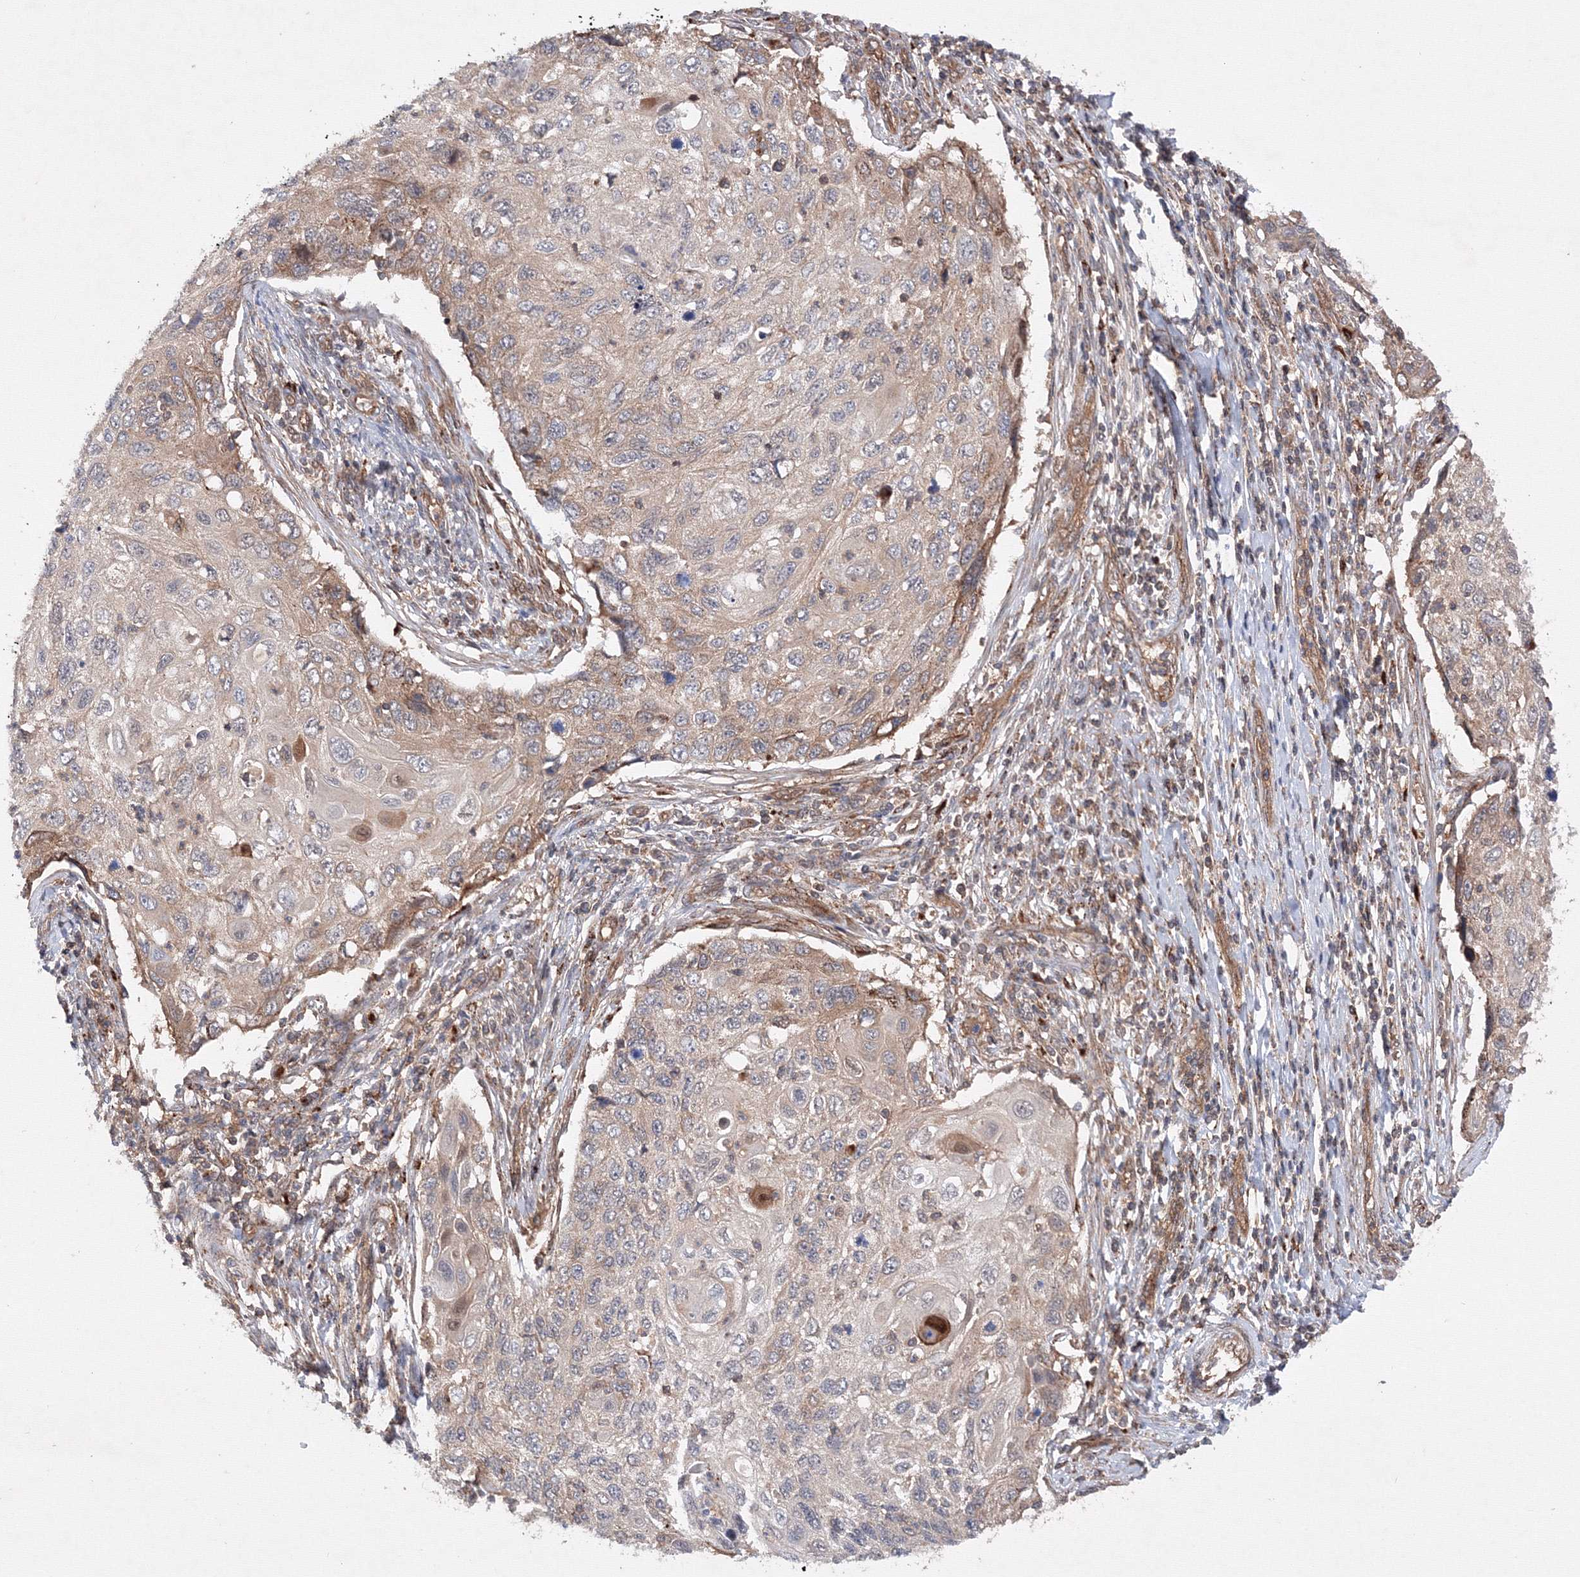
{"staining": {"intensity": "weak", "quantity": "<25%", "location": "cytoplasmic/membranous"}, "tissue": "cervical cancer", "cell_type": "Tumor cells", "image_type": "cancer", "snomed": [{"axis": "morphology", "description": "Squamous cell carcinoma, NOS"}, {"axis": "topography", "description": "Cervix"}], "caption": "This is an IHC histopathology image of human cervical cancer (squamous cell carcinoma). There is no expression in tumor cells.", "gene": "DCTD", "patient": {"sex": "female", "age": 70}}